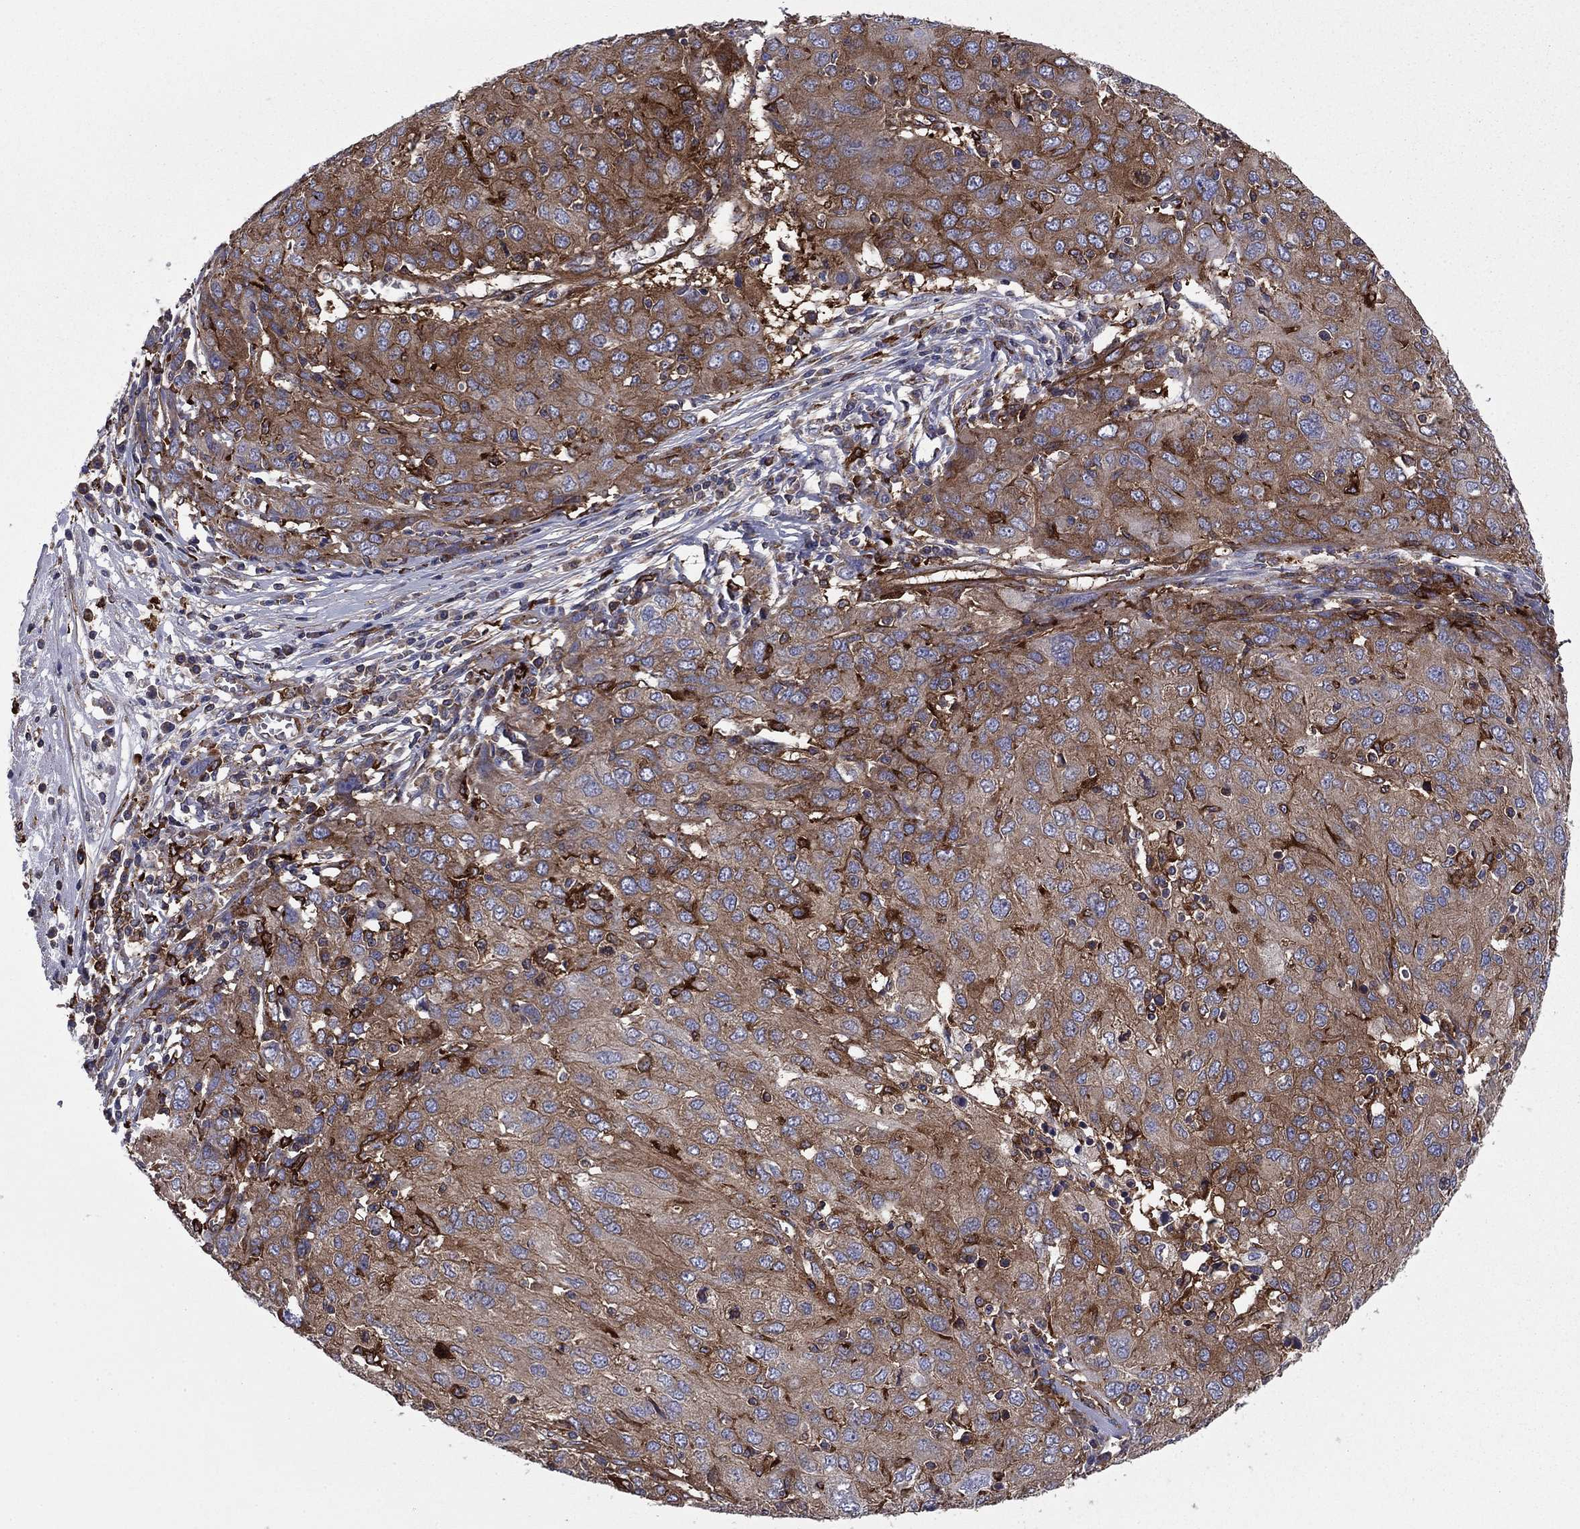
{"staining": {"intensity": "strong", "quantity": ">75%", "location": "cytoplasmic/membranous"}, "tissue": "ovarian cancer", "cell_type": "Tumor cells", "image_type": "cancer", "snomed": [{"axis": "morphology", "description": "Carcinoma, endometroid"}, {"axis": "topography", "description": "Ovary"}], "caption": "Endometroid carcinoma (ovarian) stained with immunohistochemistry (IHC) displays strong cytoplasmic/membranous positivity in about >75% of tumor cells.", "gene": "EHBP1L1", "patient": {"sex": "female", "age": 50}}